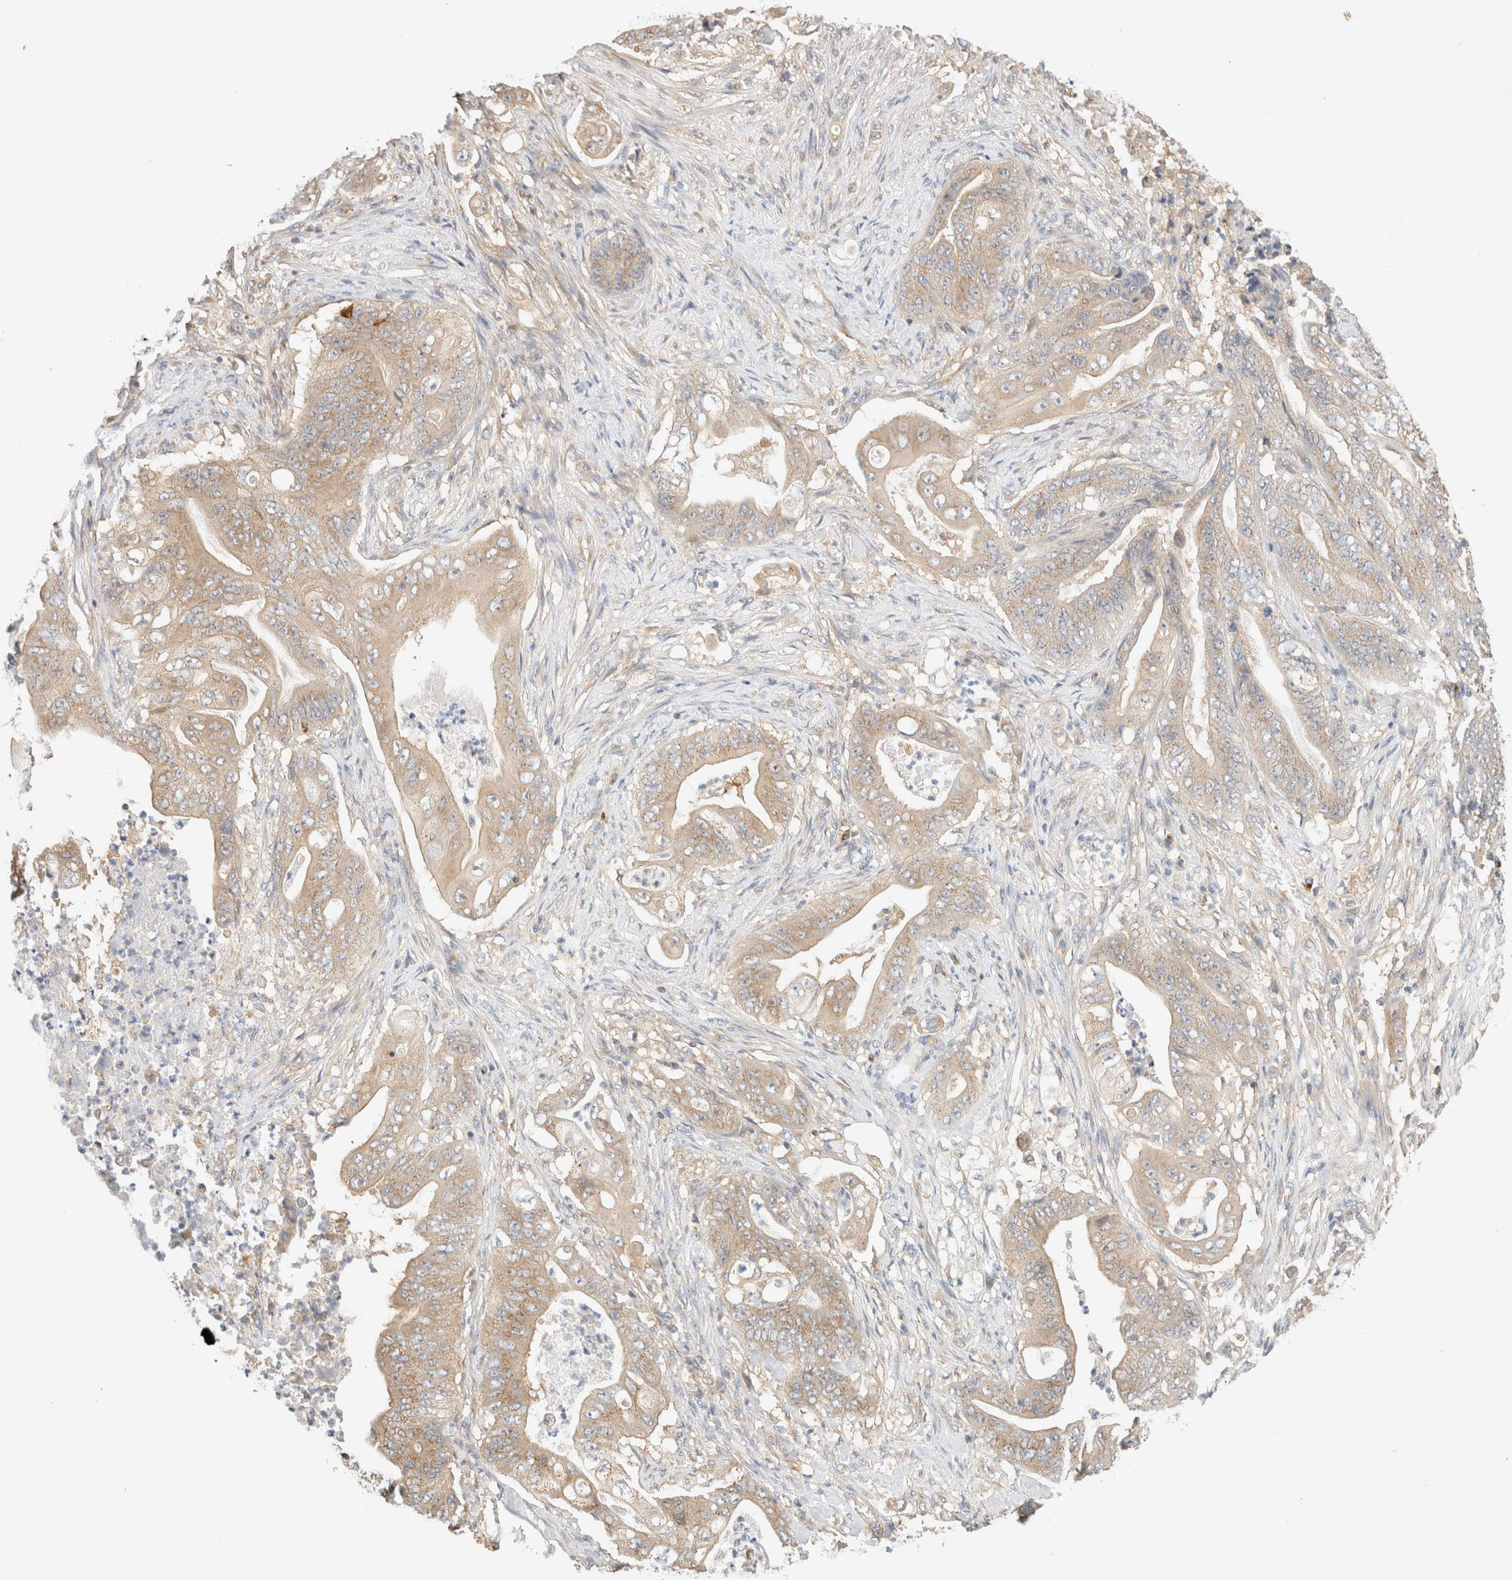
{"staining": {"intensity": "weak", "quantity": ">75%", "location": "cytoplasmic/membranous"}, "tissue": "stomach cancer", "cell_type": "Tumor cells", "image_type": "cancer", "snomed": [{"axis": "morphology", "description": "Adenocarcinoma, NOS"}, {"axis": "topography", "description": "Stomach"}], "caption": "This micrograph demonstrates immunohistochemistry (IHC) staining of human adenocarcinoma (stomach), with low weak cytoplasmic/membranous positivity in approximately >75% of tumor cells.", "gene": "RABEP1", "patient": {"sex": "female", "age": 73}}